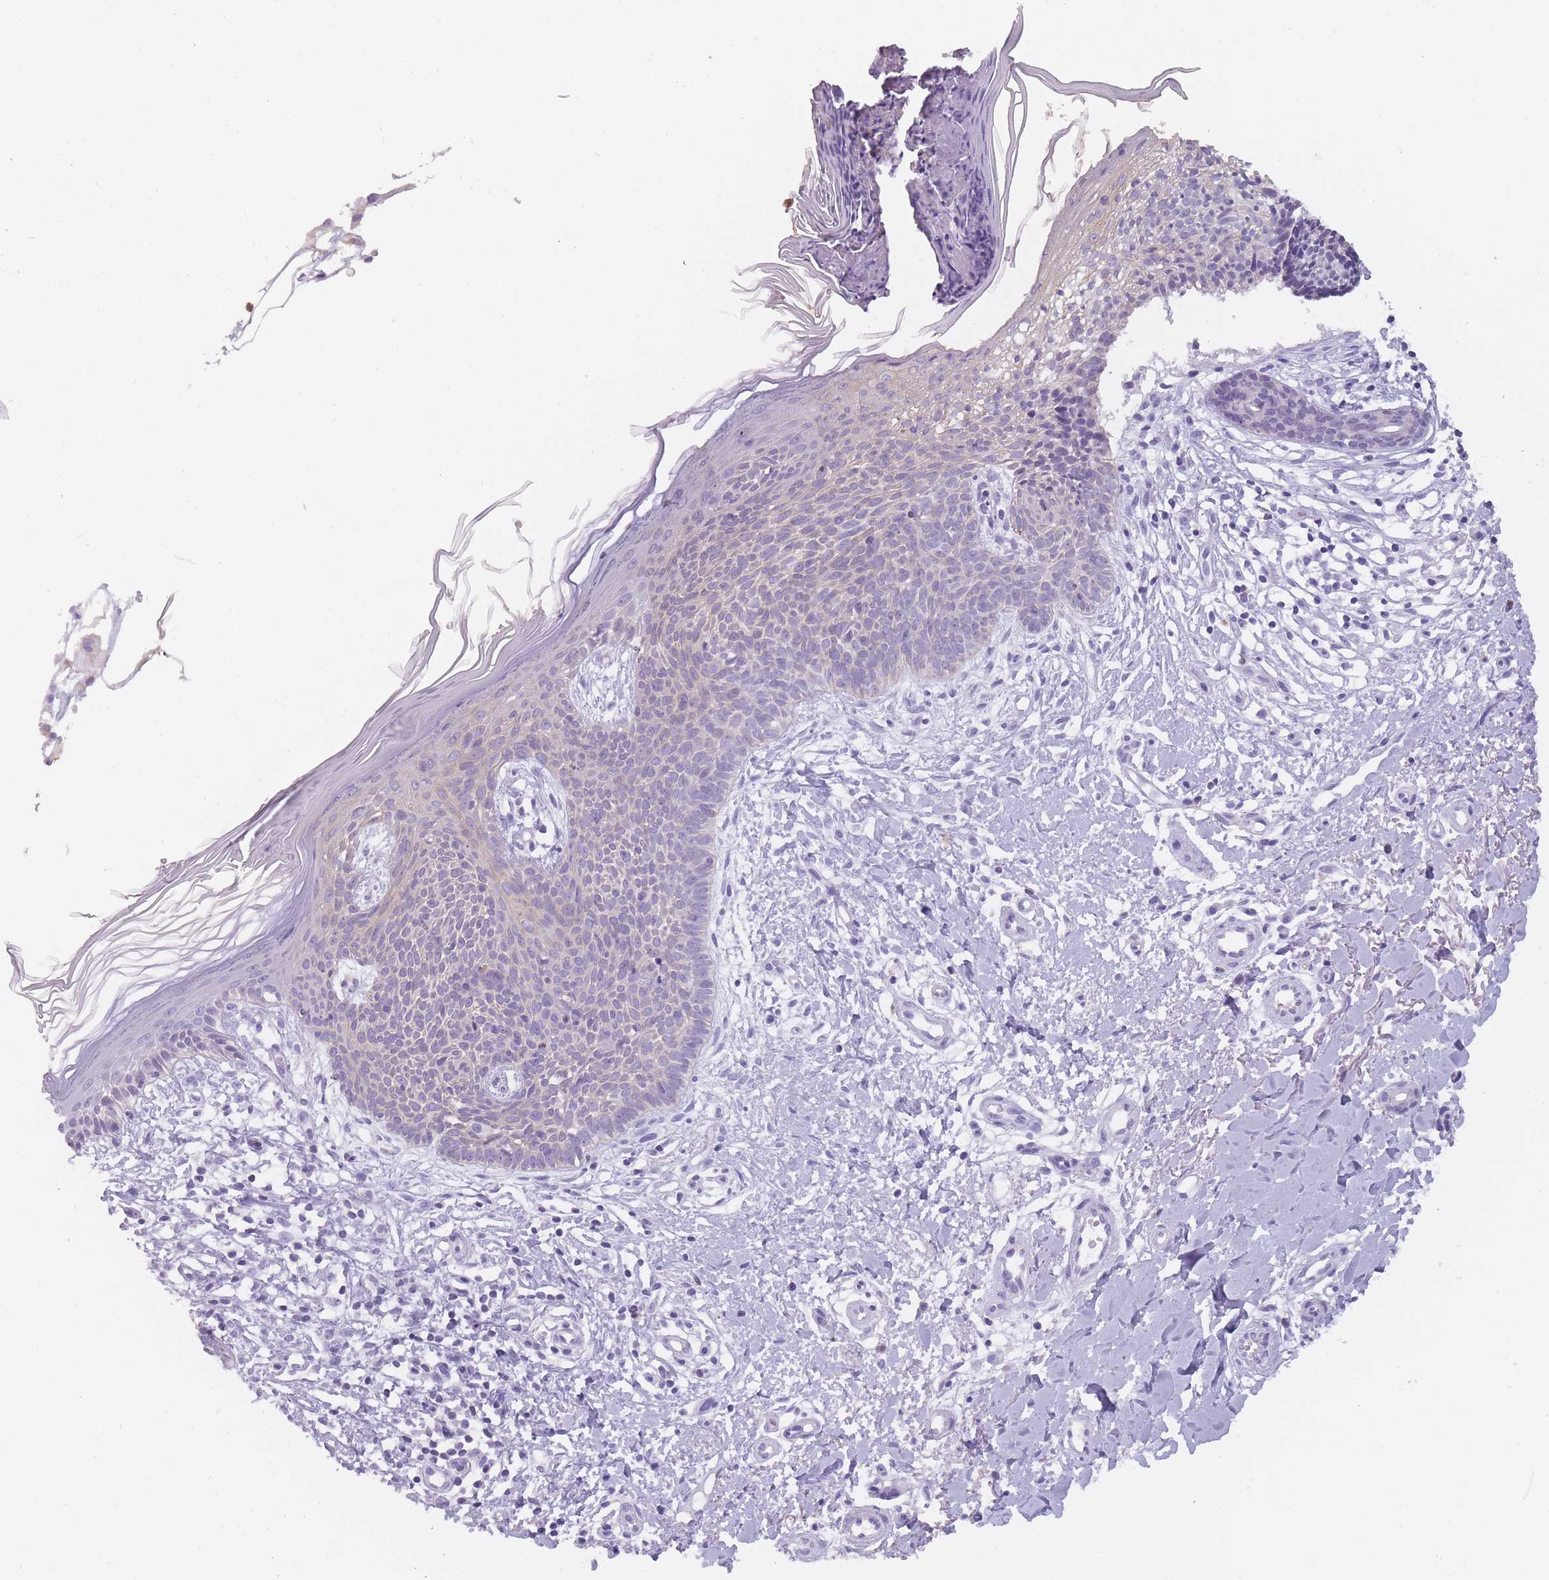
{"staining": {"intensity": "negative", "quantity": "none", "location": "none"}, "tissue": "skin cancer", "cell_type": "Tumor cells", "image_type": "cancer", "snomed": [{"axis": "morphology", "description": "Basal cell carcinoma"}, {"axis": "topography", "description": "Skin"}], "caption": "Immunohistochemical staining of skin basal cell carcinoma shows no significant positivity in tumor cells.", "gene": "CR1L", "patient": {"sex": "male", "age": 78}}